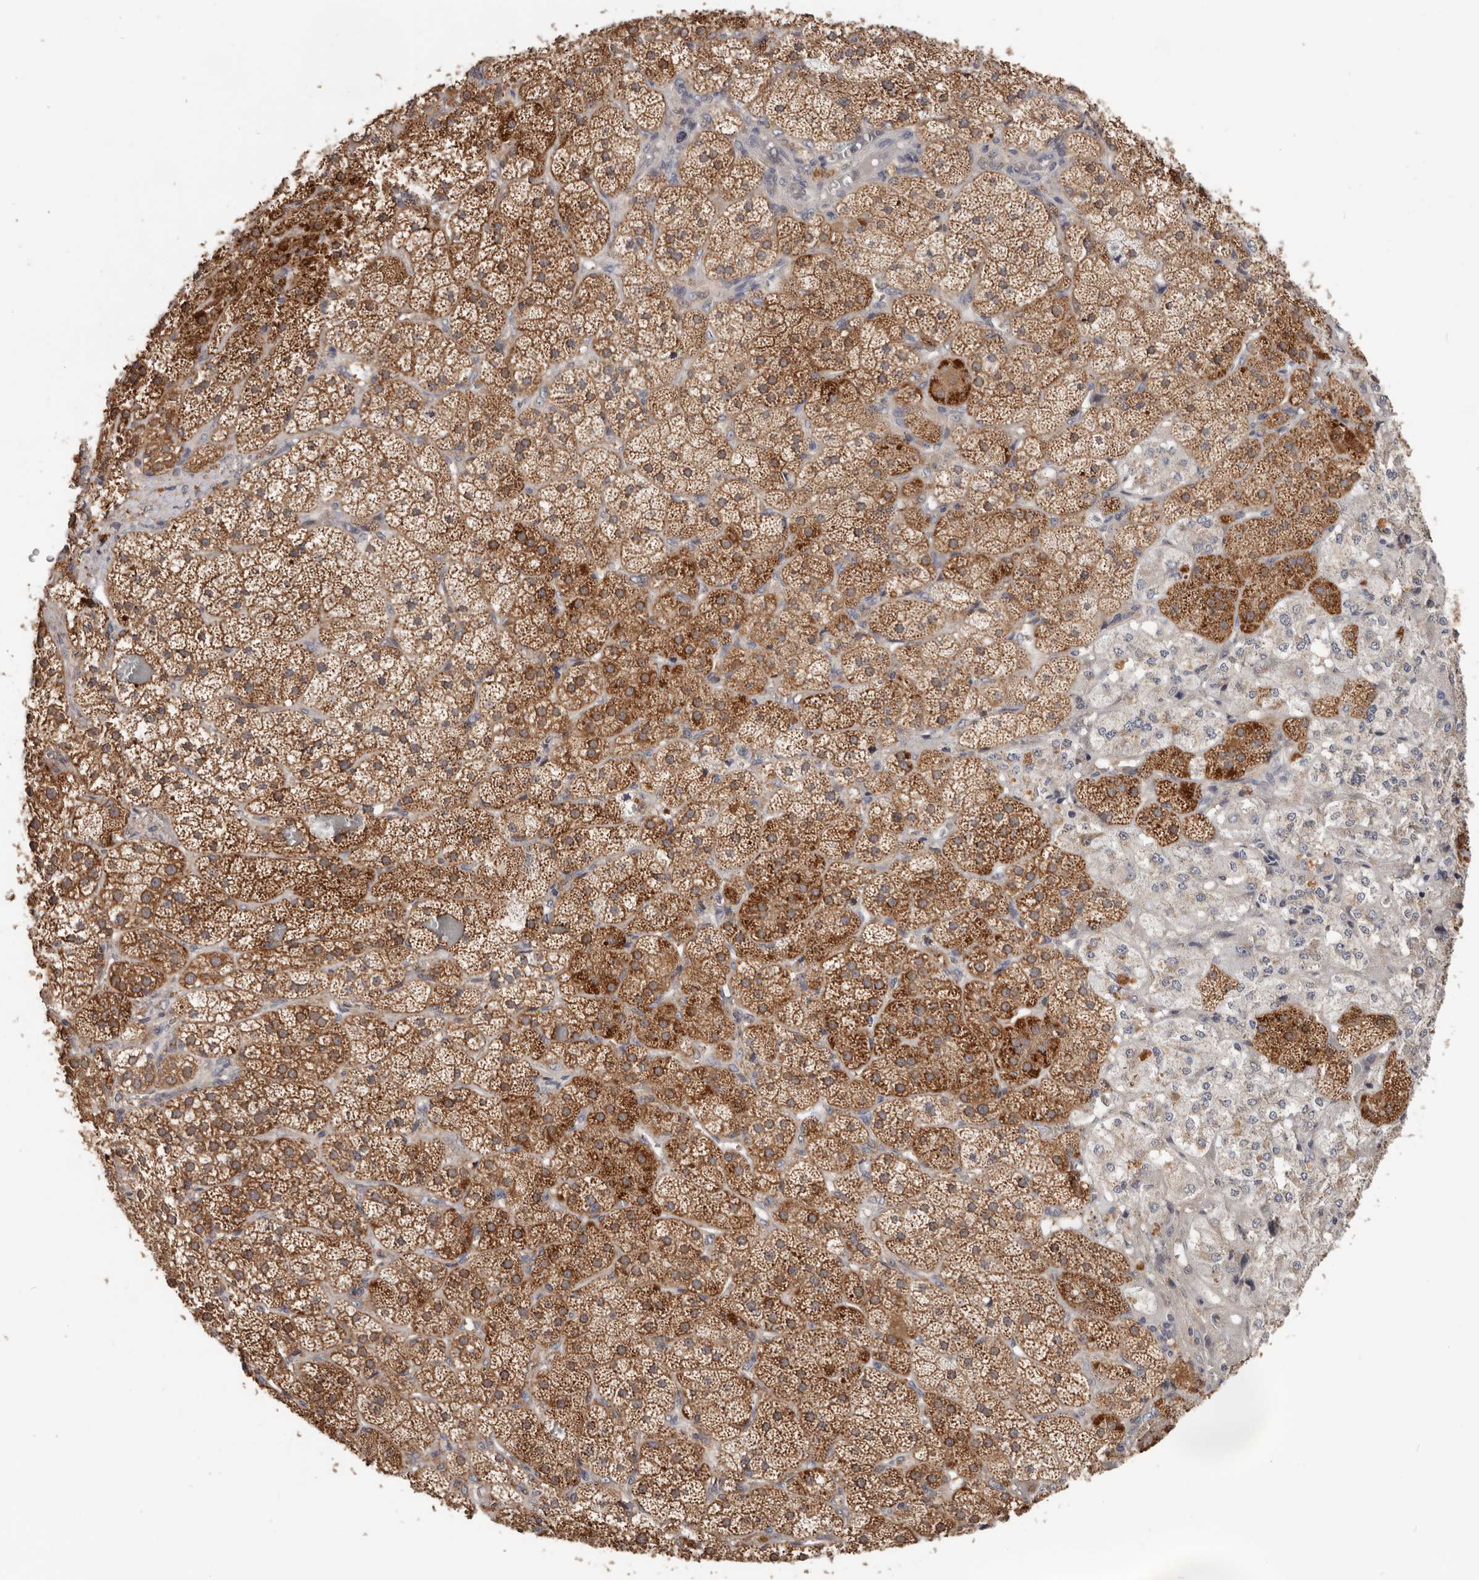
{"staining": {"intensity": "strong", "quantity": "25%-75%", "location": "cytoplasmic/membranous"}, "tissue": "adrenal gland", "cell_type": "Glandular cells", "image_type": "normal", "snomed": [{"axis": "morphology", "description": "Normal tissue, NOS"}, {"axis": "topography", "description": "Adrenal gland"}], "caption": "Adrenal gland stained with immunohistochemistry shows strong cytoplasmic/membranous positivity in about 25%-75% of glandular cells.", "gene": "LRP6", "patient": {"sex": "male", "age": 57}}